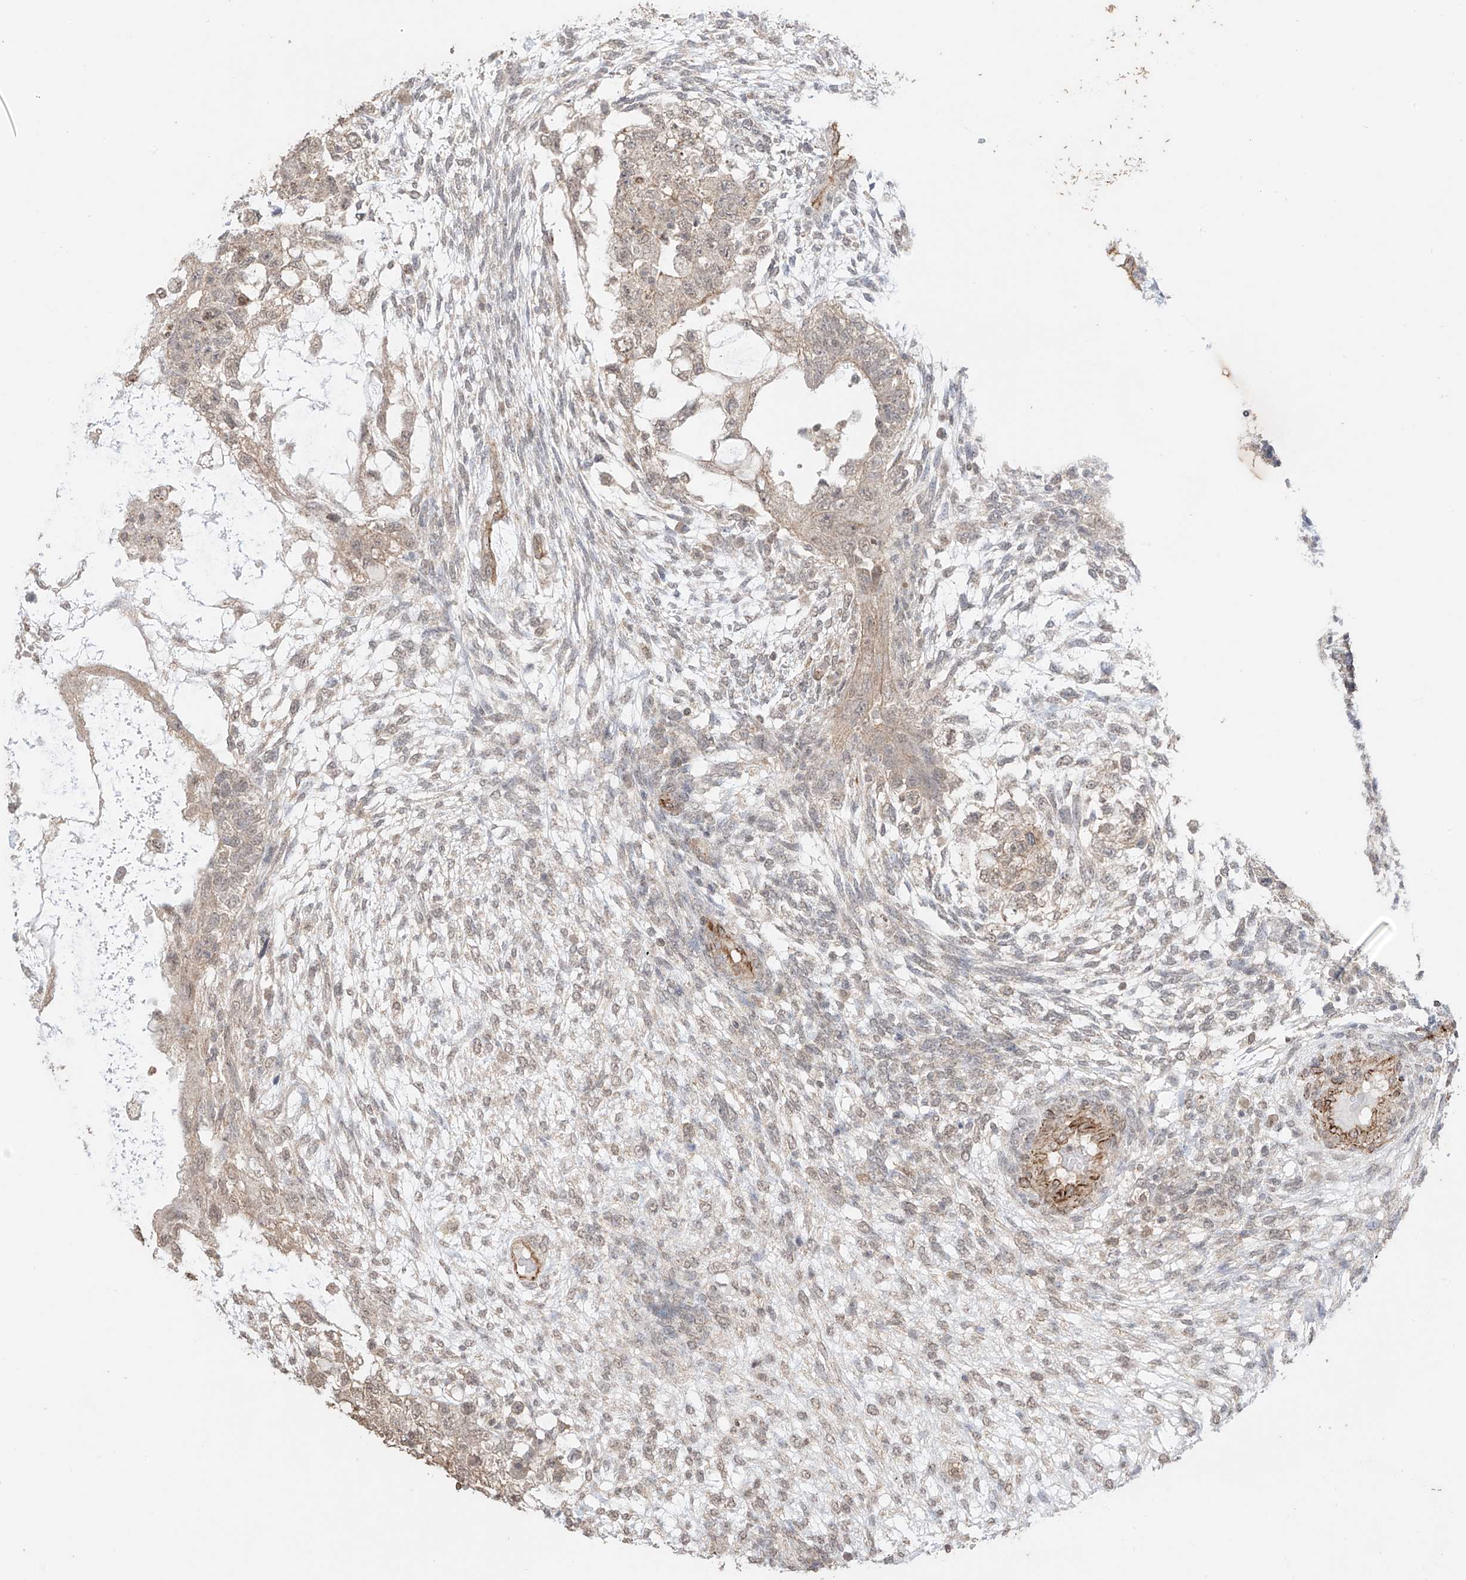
{"staining": {"intensity": "weak", "quantity": "25%-75%", "location": "cytoplasmic/membranous"}, "tissue": "testis cancer", "cell_type": "Tumor cells", "image_type": "cancer", "snomed": [{"axis": "morphology", "description": "Normal tissue, NOS"}, {"axis": "morphology", "description": "Carcinoma, Embryonal, NOS"}, {"axis": "topography", "description": "Testis"}], "caption": "Brown immunohistochemical staining in testis cancer exhibits weak cytoplasmic/membranous staining in approximately 25%-75% of tumor cells. (DAB IHC with brightfield microscopy, high magnification).", "gene": "TTLL5", "patient": {"sex": "male", "age": 36}}